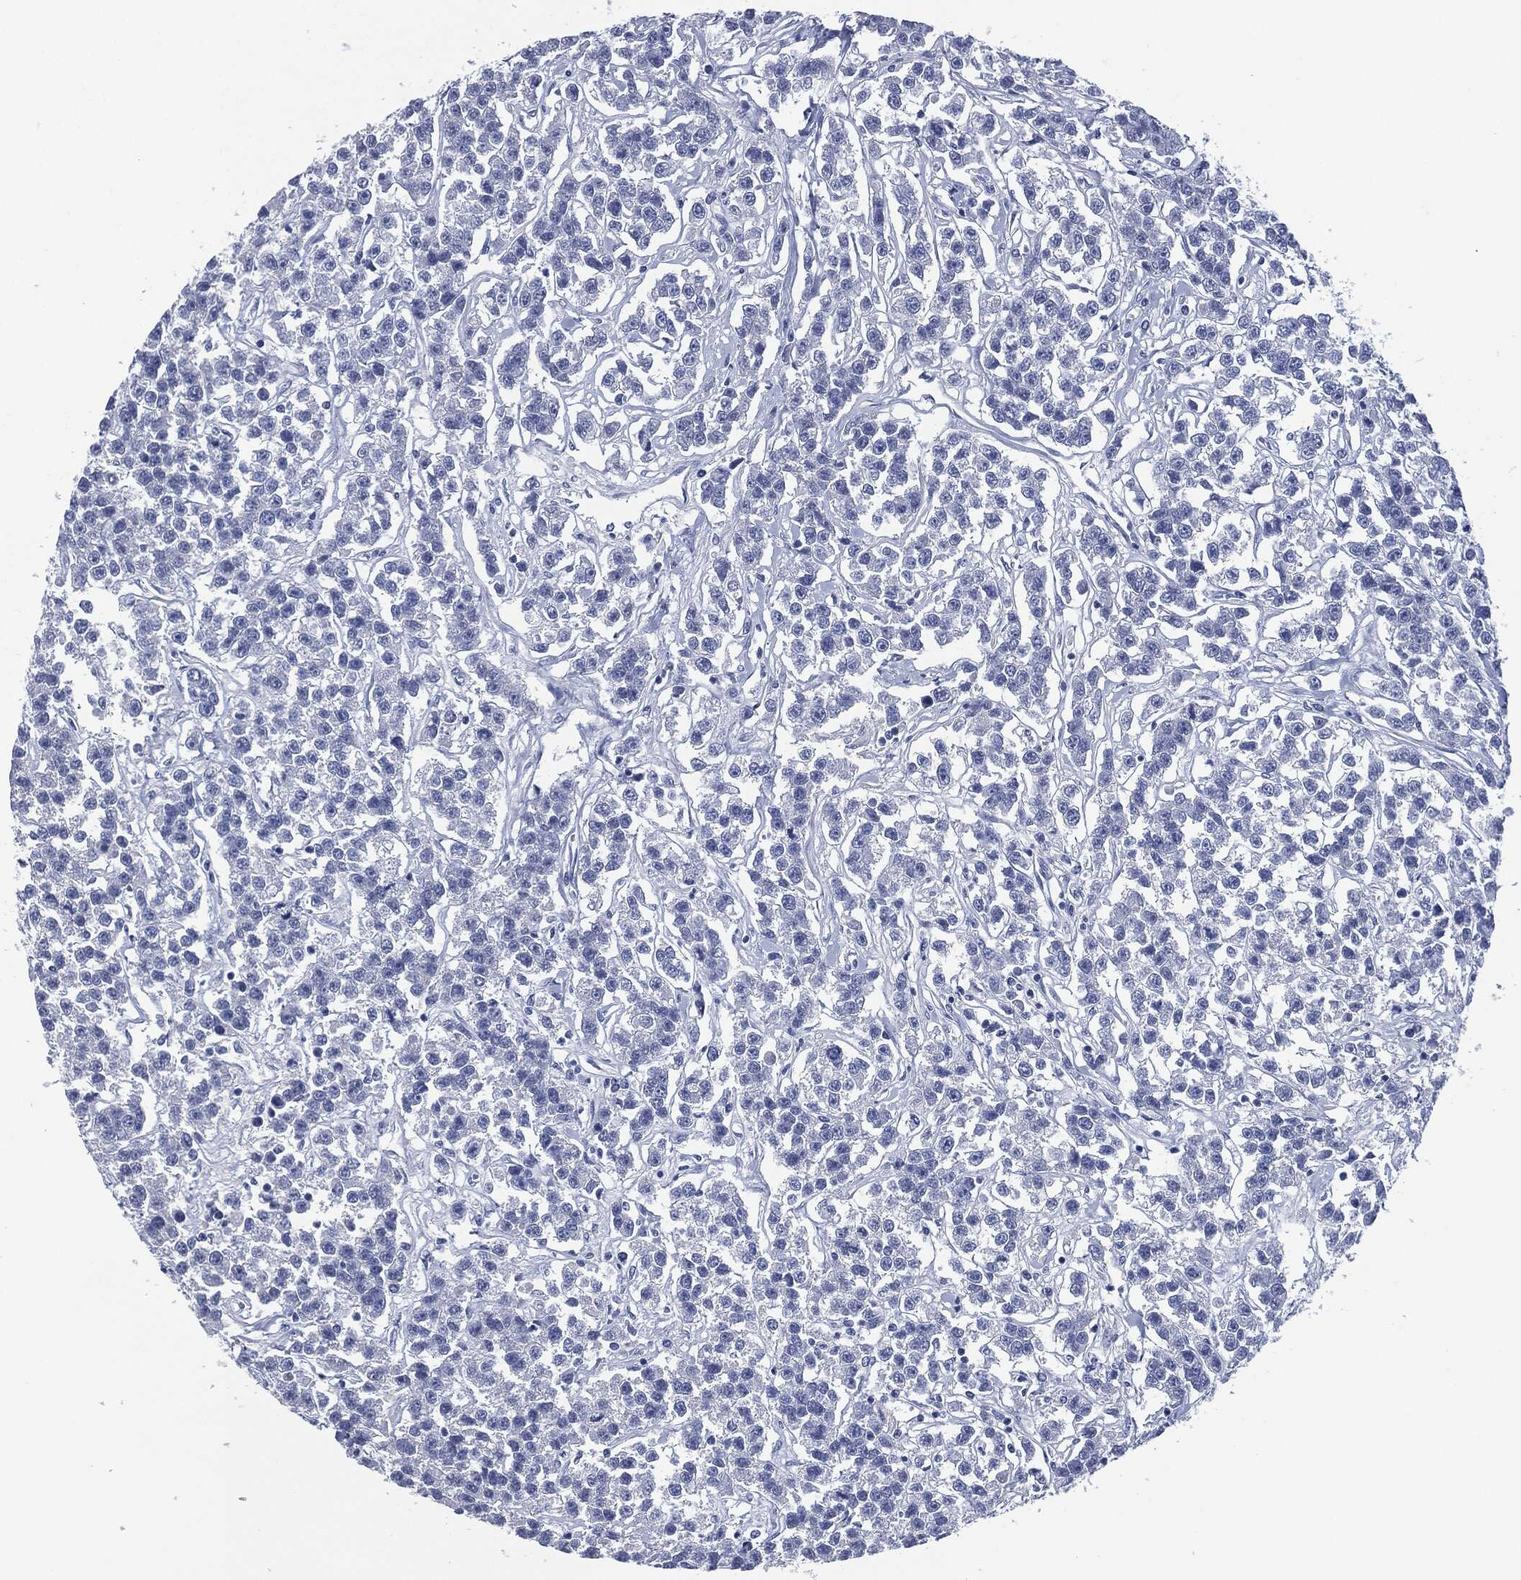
{"staining": {"intensity": "negative", "quantity": "none", "location": "none"}, "tissue": "testis cancer", "cell_type": "Tumor cells", "image_type": "cancer", "snomed": [{"axis": "morphology", "description": "Seminoma, NOS"}, {"axis": "topography", "description": "Testis"}], "caption": "Tumor cells show no significant staining in seminoma (testis).", "gene": "MUC16", "patient": {"sex": "male", "age": 59}}